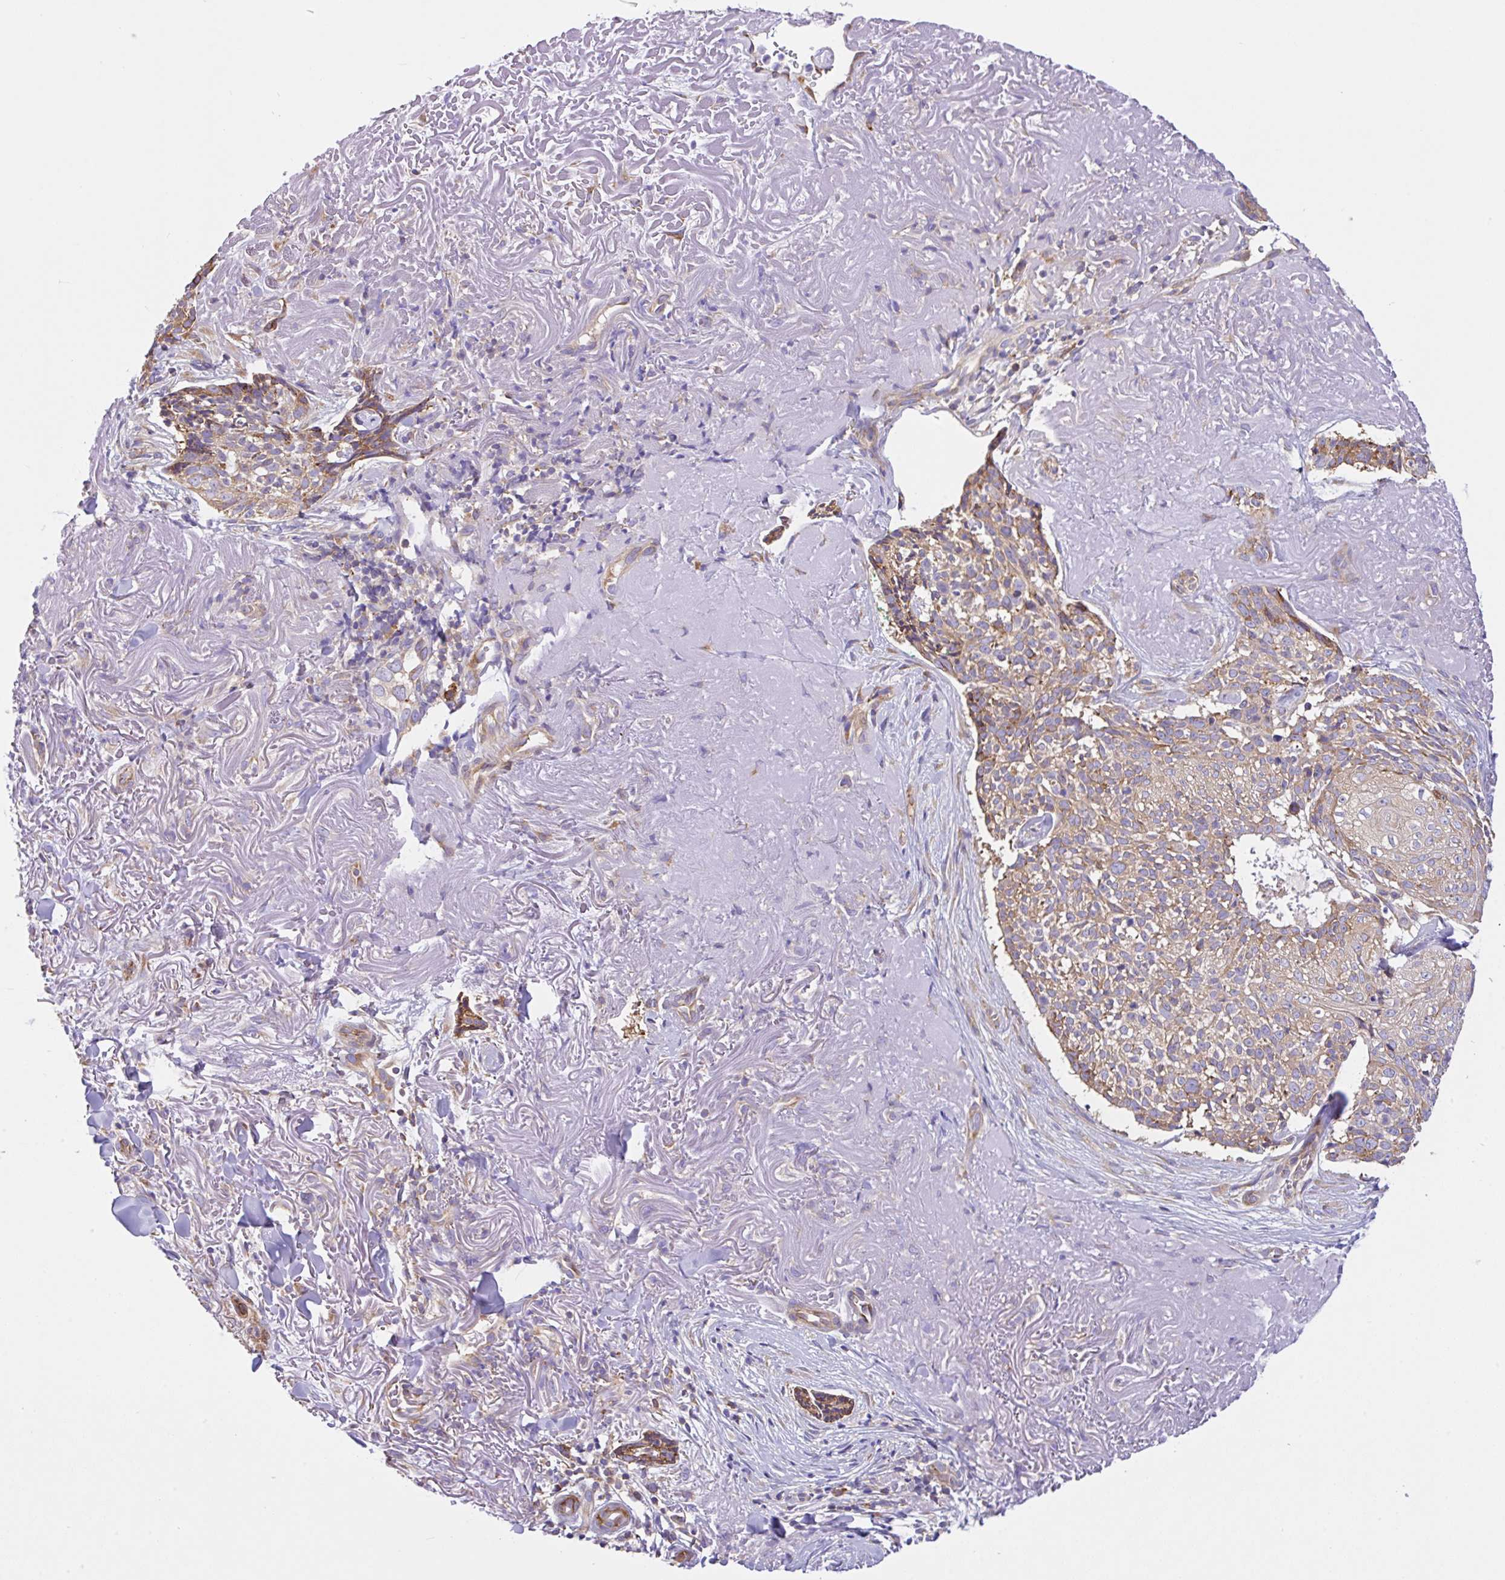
{"staining": {"intensity": "moderate", "quantity": ">75%", "location": "cytoplasmic/membranous"}, "tissue": "skin cancer", "cell_type": "Tumor cells", "image_type": "cancer", "snomed": [{"axis": "morphology", "description": "Basal cell carcinoma"}, {"axis": "topography", "description": "Skin"}, {"axis": "topography", "description": "Skin of face"}], "caption": "This is an image of immunohistochemistry staining of skin basal cell carcinoma, which shows moderate expression in the cytoplasmic/membranous of tumor cells.", "gene": "GFPT2", "patient": {"sex": "female", "age": 95}}